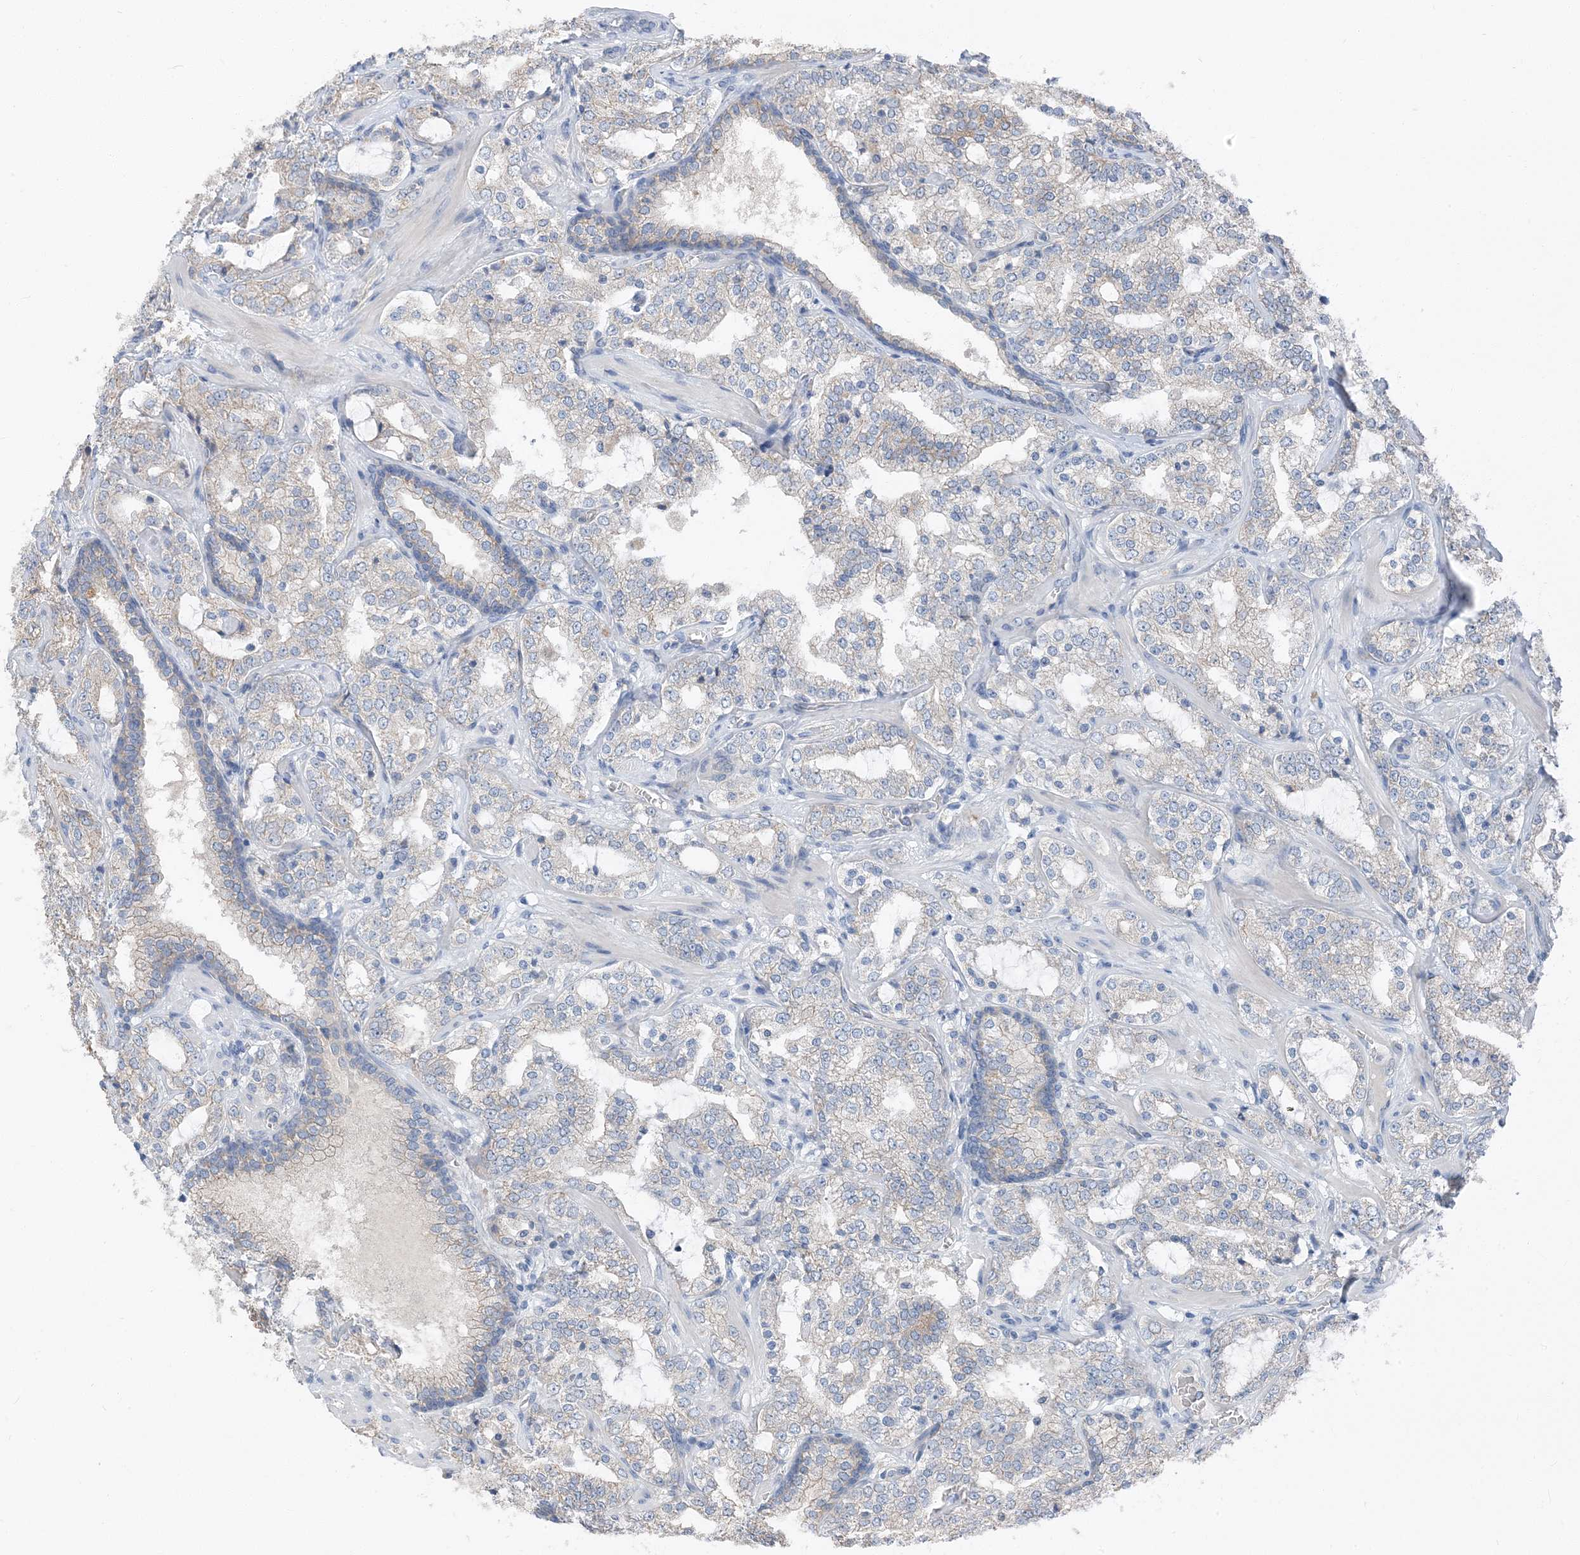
{"staining": {"intensity": "negative", "quantity": "none", "location": "none"}, "tissue": "prostate cancer", "cell_type": "Tumor cells", "image_type": "cancer", "snomed": [{"axis": "morphology", "description": "Adenocarcinoma, High grade"}, {"axis": "topography", "description": "Prostate"}], "caption": "A high-resolution photomicrograph shows immunohistochemistry (IHC) staining of prostate cancer, which reveals no significant positivity in tumor cells.", "gene": "NCOA7", "patient": {"sex": "male", "age": 64}}